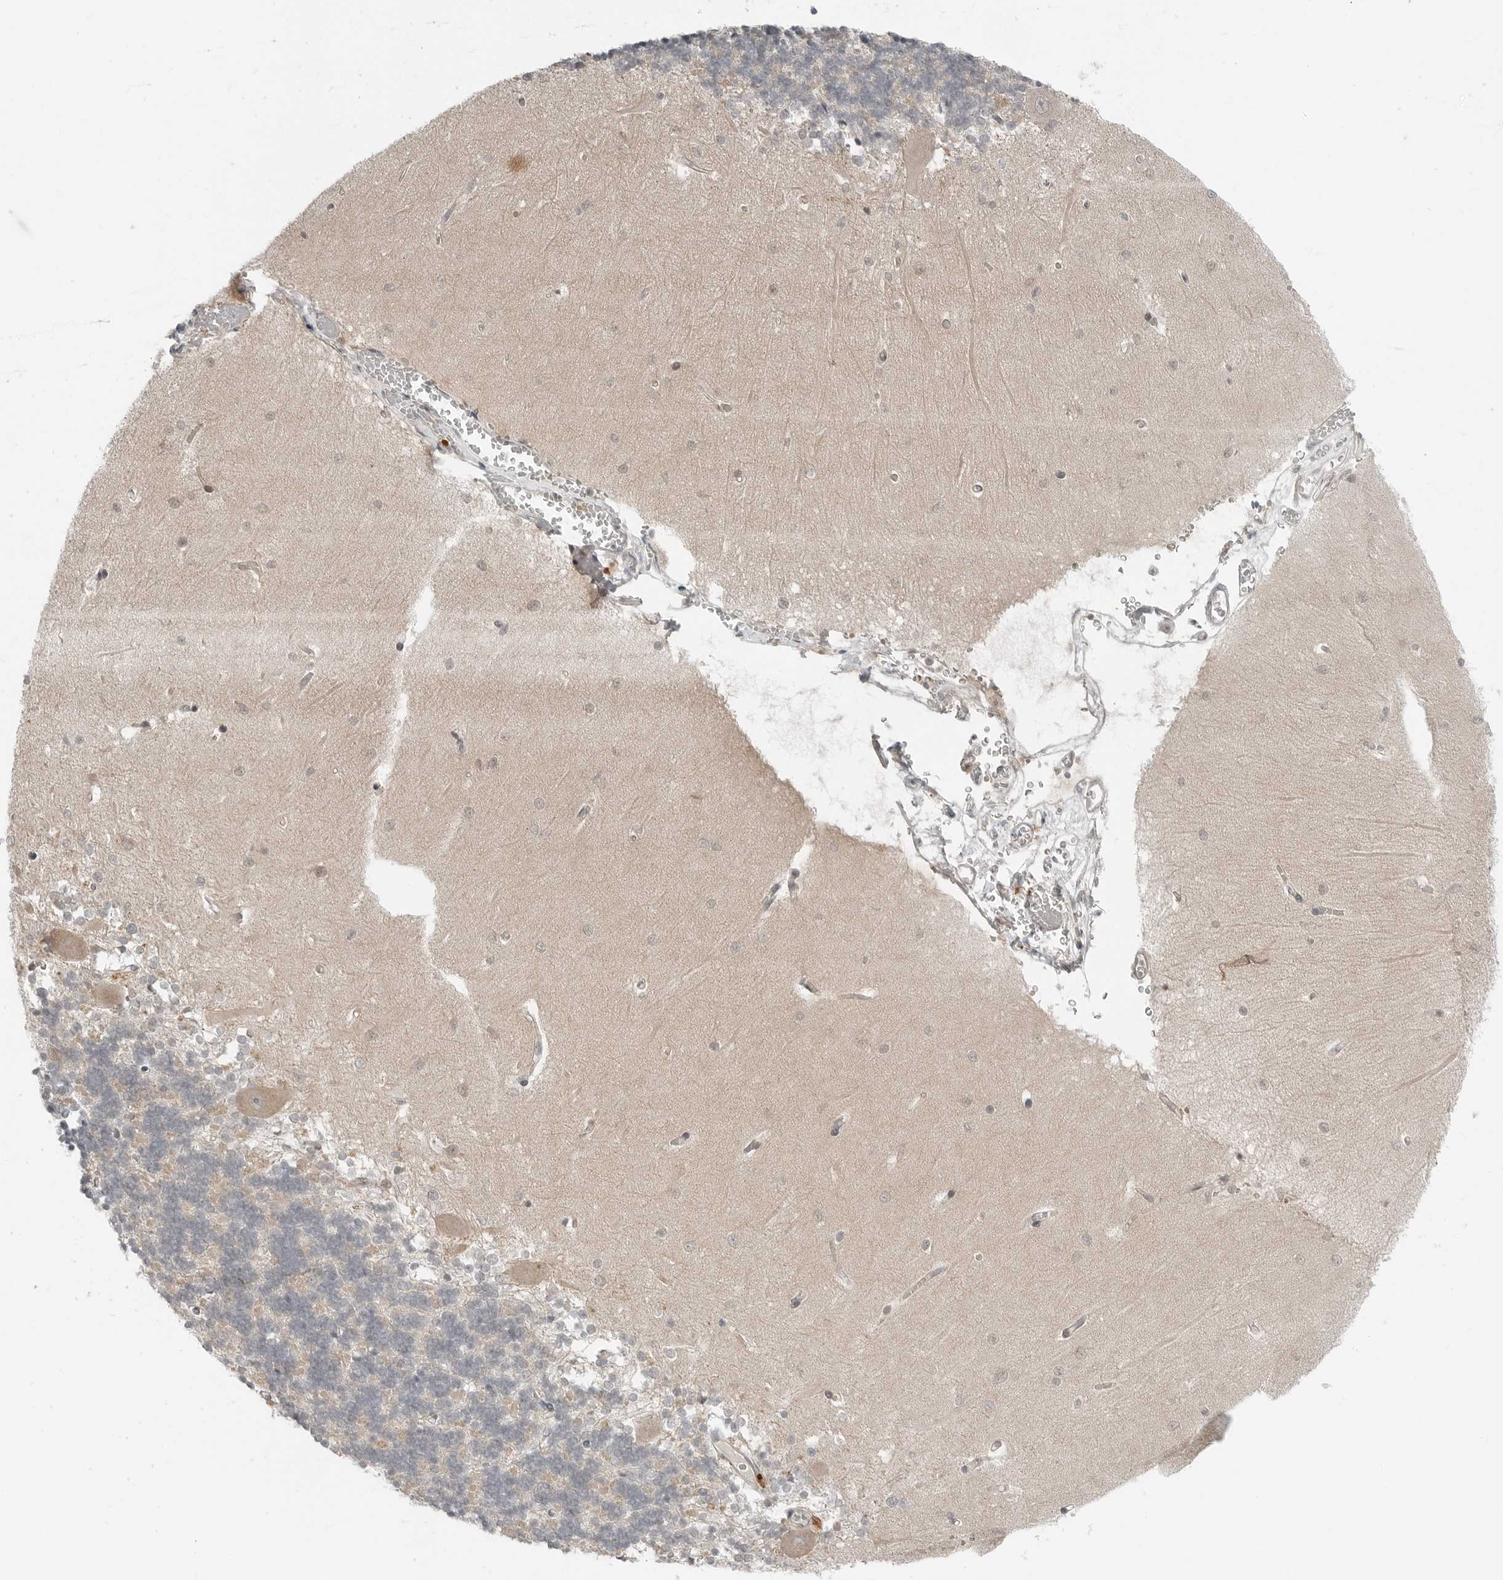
{"staining": {"intensity": "weak", "quantity": "25%-75%", "location": "cytoplasmic/membranous"}, "tissue": "cerebellum", "cell_type": "Cells in granular layer", "image_type": "normal", "snomed": [{"axis": "morphology", "description": "Normal tissue, NOS"}, {"axis": "topography", "description": "Cerebellum"}], "caption": "Cells in granular layer reveal low levels of weak cytoplasmic/membranous staining in about 25%-75% of cells in unremarkable cerebellum. The protein of interest is shown in brown color, while the nuclei are stained blue.", "gene": "FCRLB", "patient": {"sex": "male", "age": 37}}